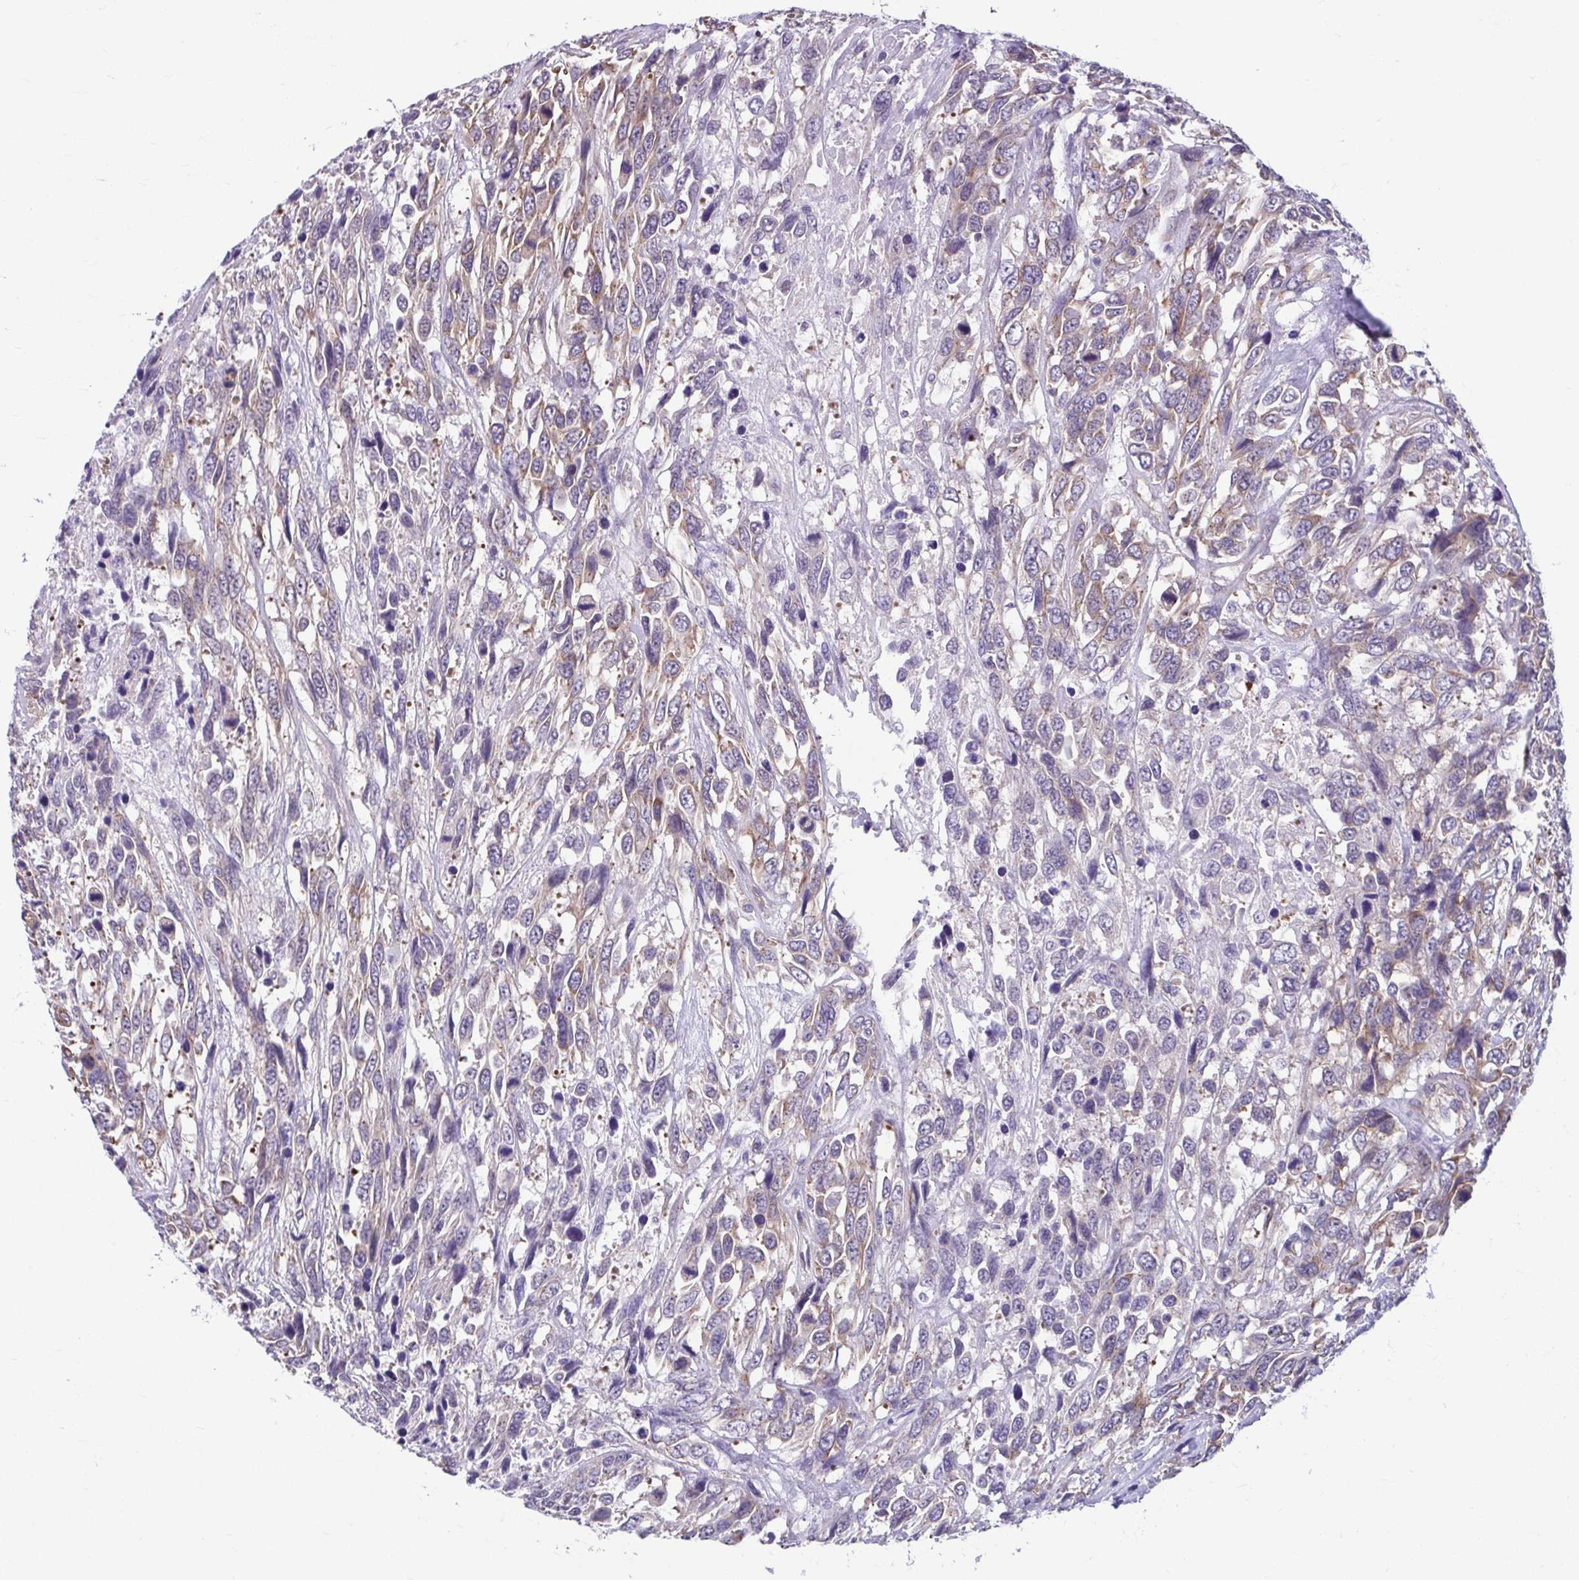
{"staining": {"intensity": "weak", "quantity": "<25%", "location": "cytoplasmic/membranous"}, "tissue": "urothelial cancer", "cell_type": "Tumor cells", "image_type": "cancer", "snomed": [{"axis": "morphology", "description": "Urothelial carcinoma, High grade"}, {"axis": "topography", "description": "Urinary bladder"}], "caption": "Immunohistochemical staining of urothelial carcinoma (high-grade) displays no significant expression in tumor cells.", "gene": "TMEM108", "patient": {"sex": "female", "age": 70}}